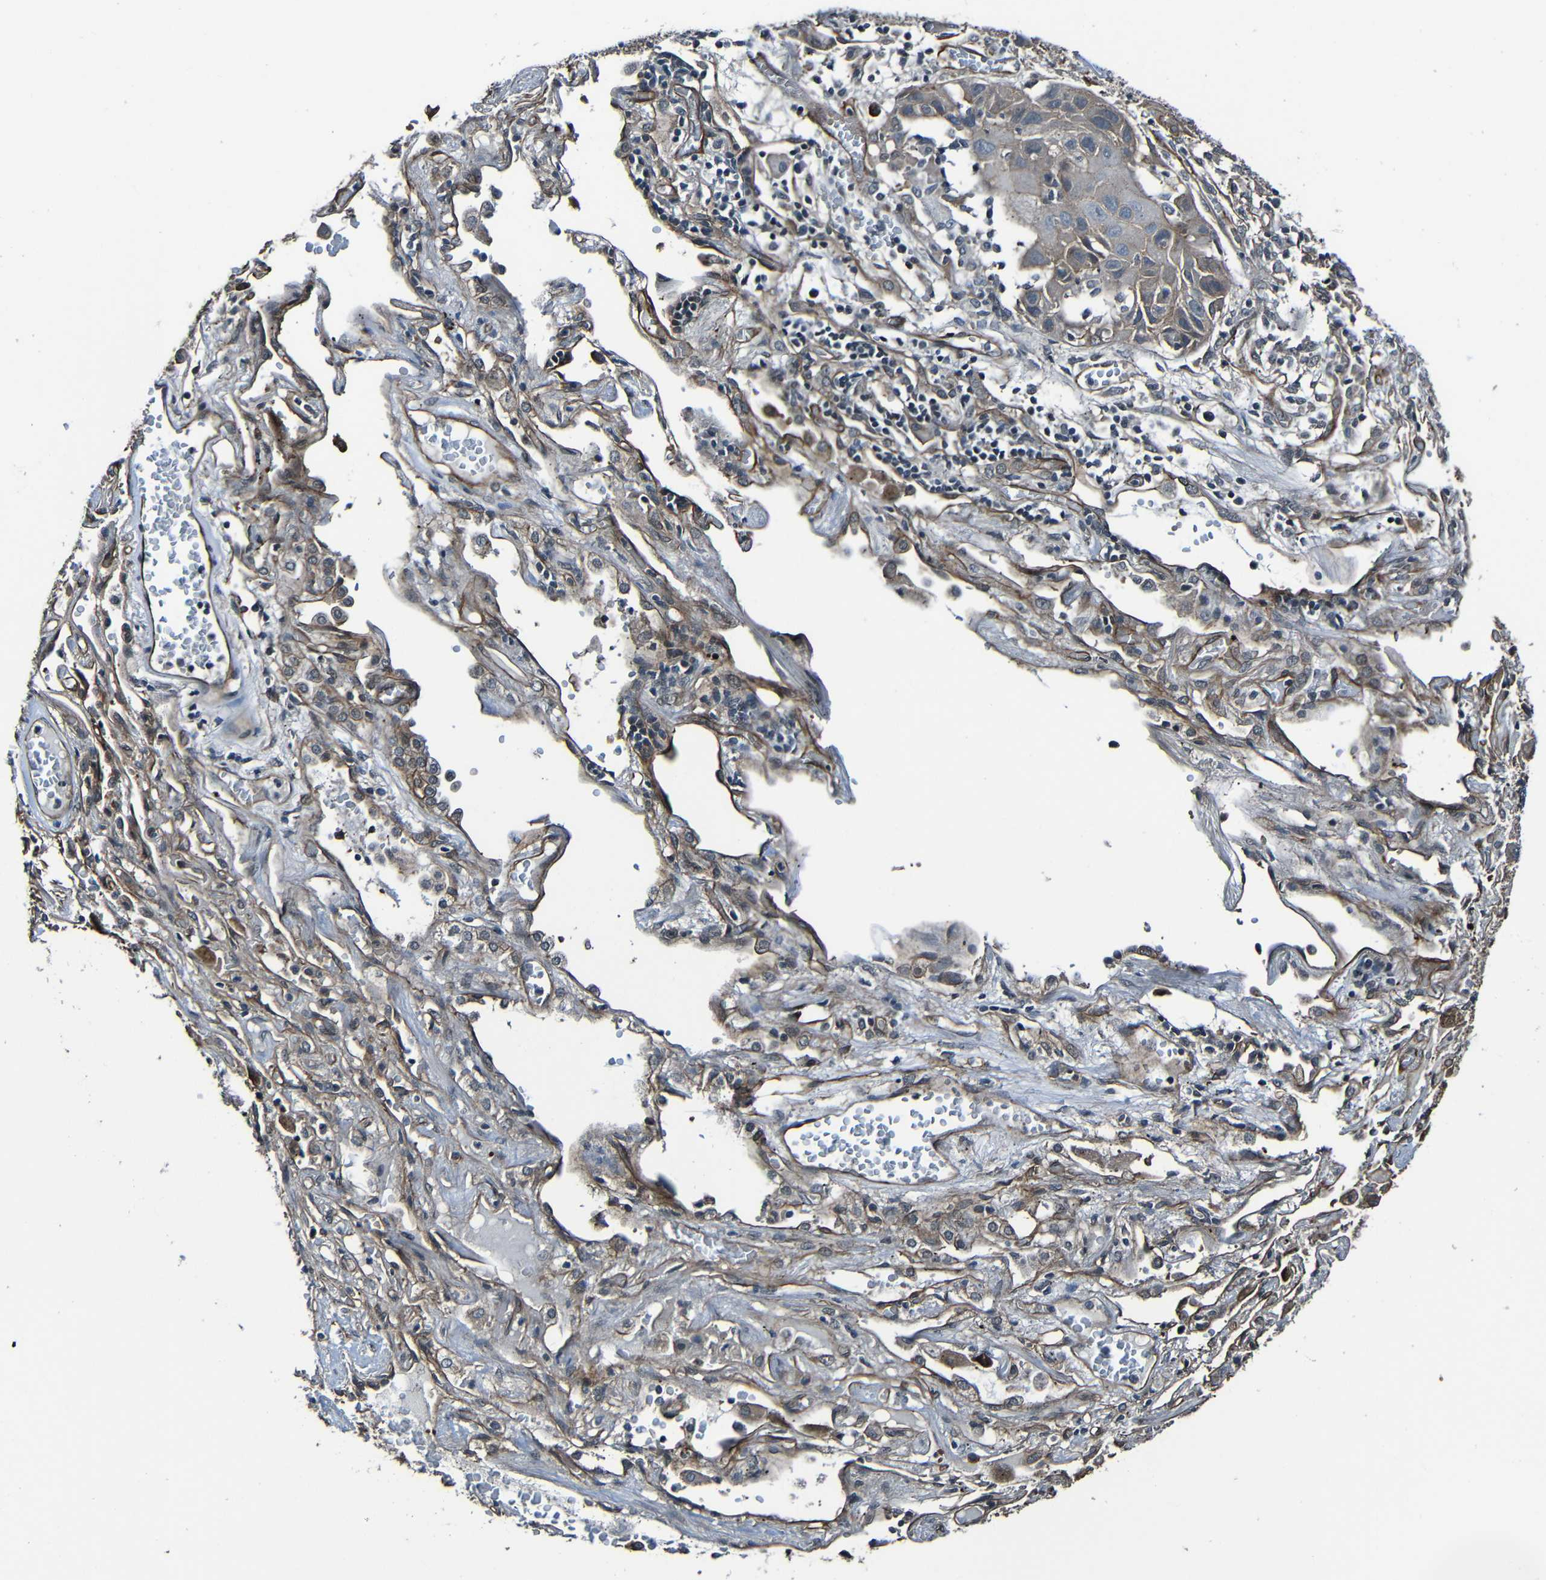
{"staining": {"intensity": "negative", "quantity": "none", "location": "none"}, "tissue": "lung cancer", "cell_type": "Tumor cells", "image_type": "cancer", "snomed": [{"axis": "morphology", "description": "Squamous cell carcinoma, NOS"}, {"axis": "topography", "description": "Lung"}], "caption": "IHC of squamous cell carcinoma (lung) demonstrates no staining in tumor cells.", "gene": "LGR5", "patient": {"sex": "male", "age": 57}}